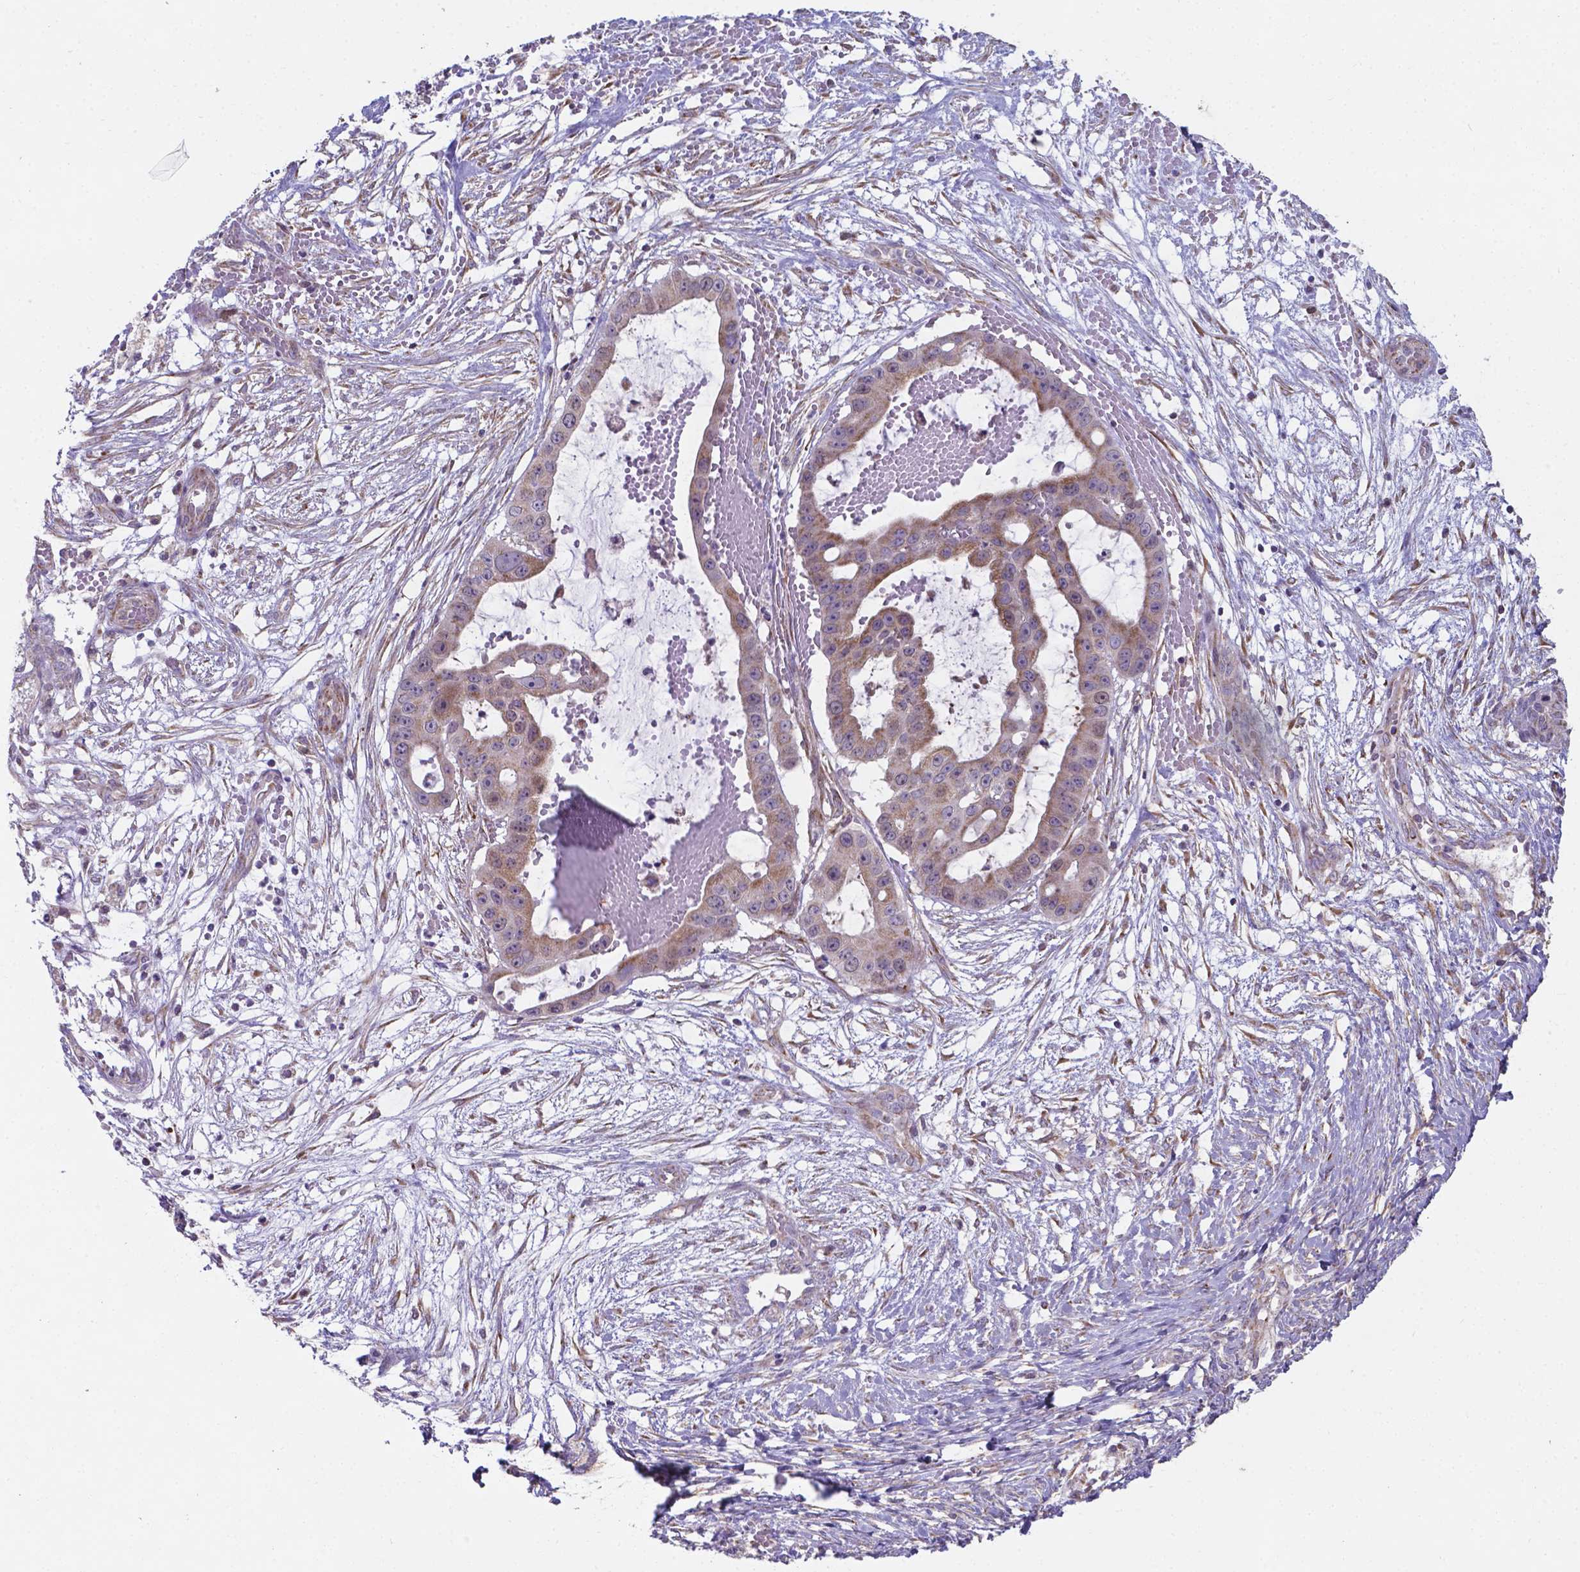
{"staining": {"intensity": "weak", "quantity": "<25%", "location": "cytoplasmic/membranous"}, "tissue": "ovarian cancer", "cell_type": "Tumor cells", "image_type": "cancer", "snomed": [{"axis": "morphology", "description": "Cystadenocarcinoma, serous, NOS"}, {"axis": "topography", "description": "Ovary"}], "caption": "Protein analysis of serous cystadenocarcinoma (ovarian) shows no significant positivity in tumor cells. (DAB immunohistochemistry (IHC) visualized using brightfield microscopy, high magnification).", "gene": "FAM114A1", "patient": {"sex": "female", "age": 56}}